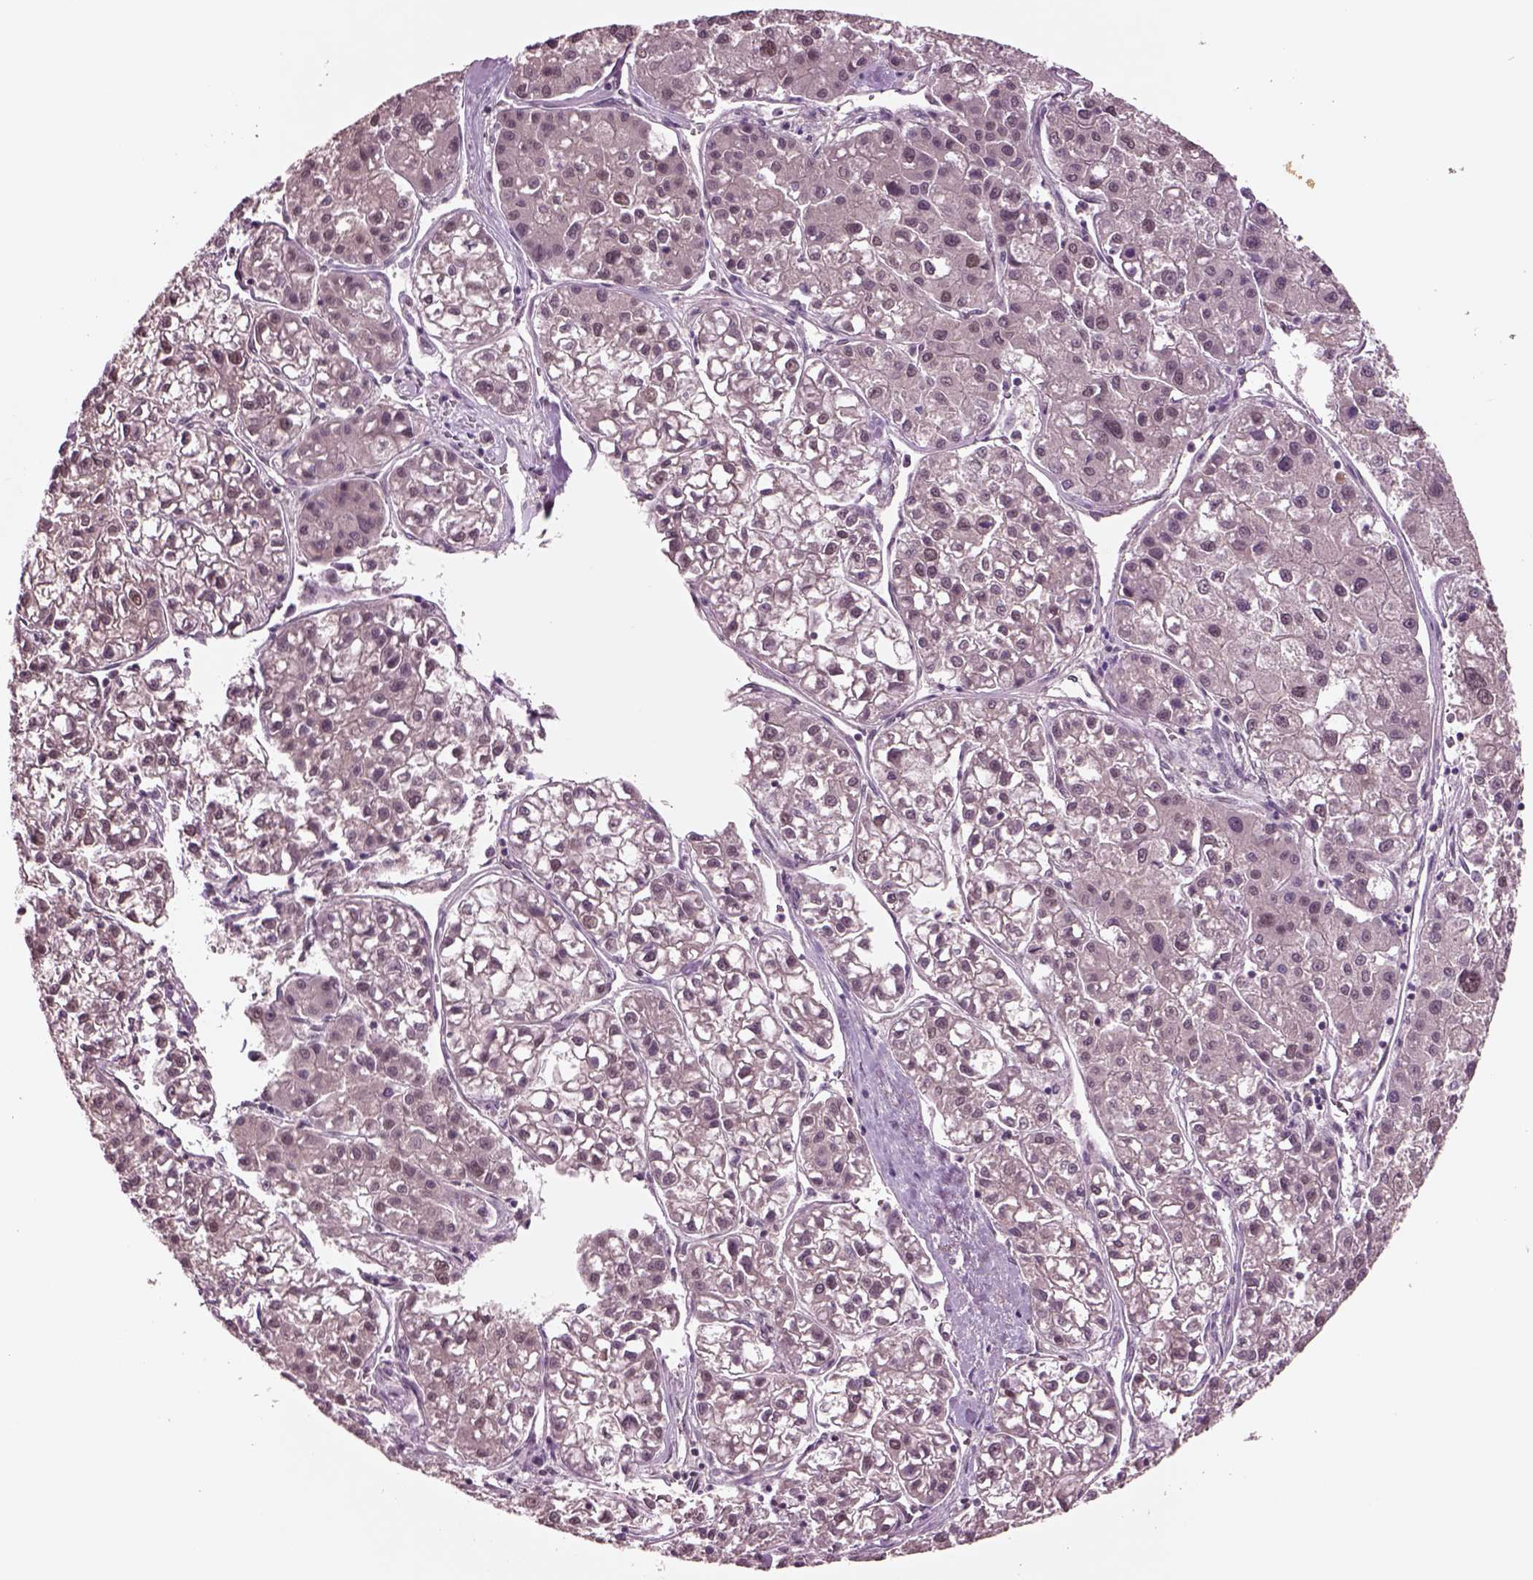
{"staining": {"intensity": "negative", "quantity": "none", "location": "none"}, "tissue": "liver cancer", "cell_type": "Tumor cells", "image_type": "cancer", "snomed": [{"axis": "morphology", "description": "Carcinoma, Hepatocellular, NOS"}, {"axis": "topography", "description": "Liver"}], "caption": "This histopathology image is of hepatocellular carcinoma (liver) stained with immunohistochemistry (IHC) to label a protein in brown with the nuclei are counter-stained blue. There is no positivity in tumor cells. (DAB immunohistochemistry (IHC) with hematoxylin counter stain).", "gene": "SEPHS1", "patient": {"sex": "male", "age": 73}}